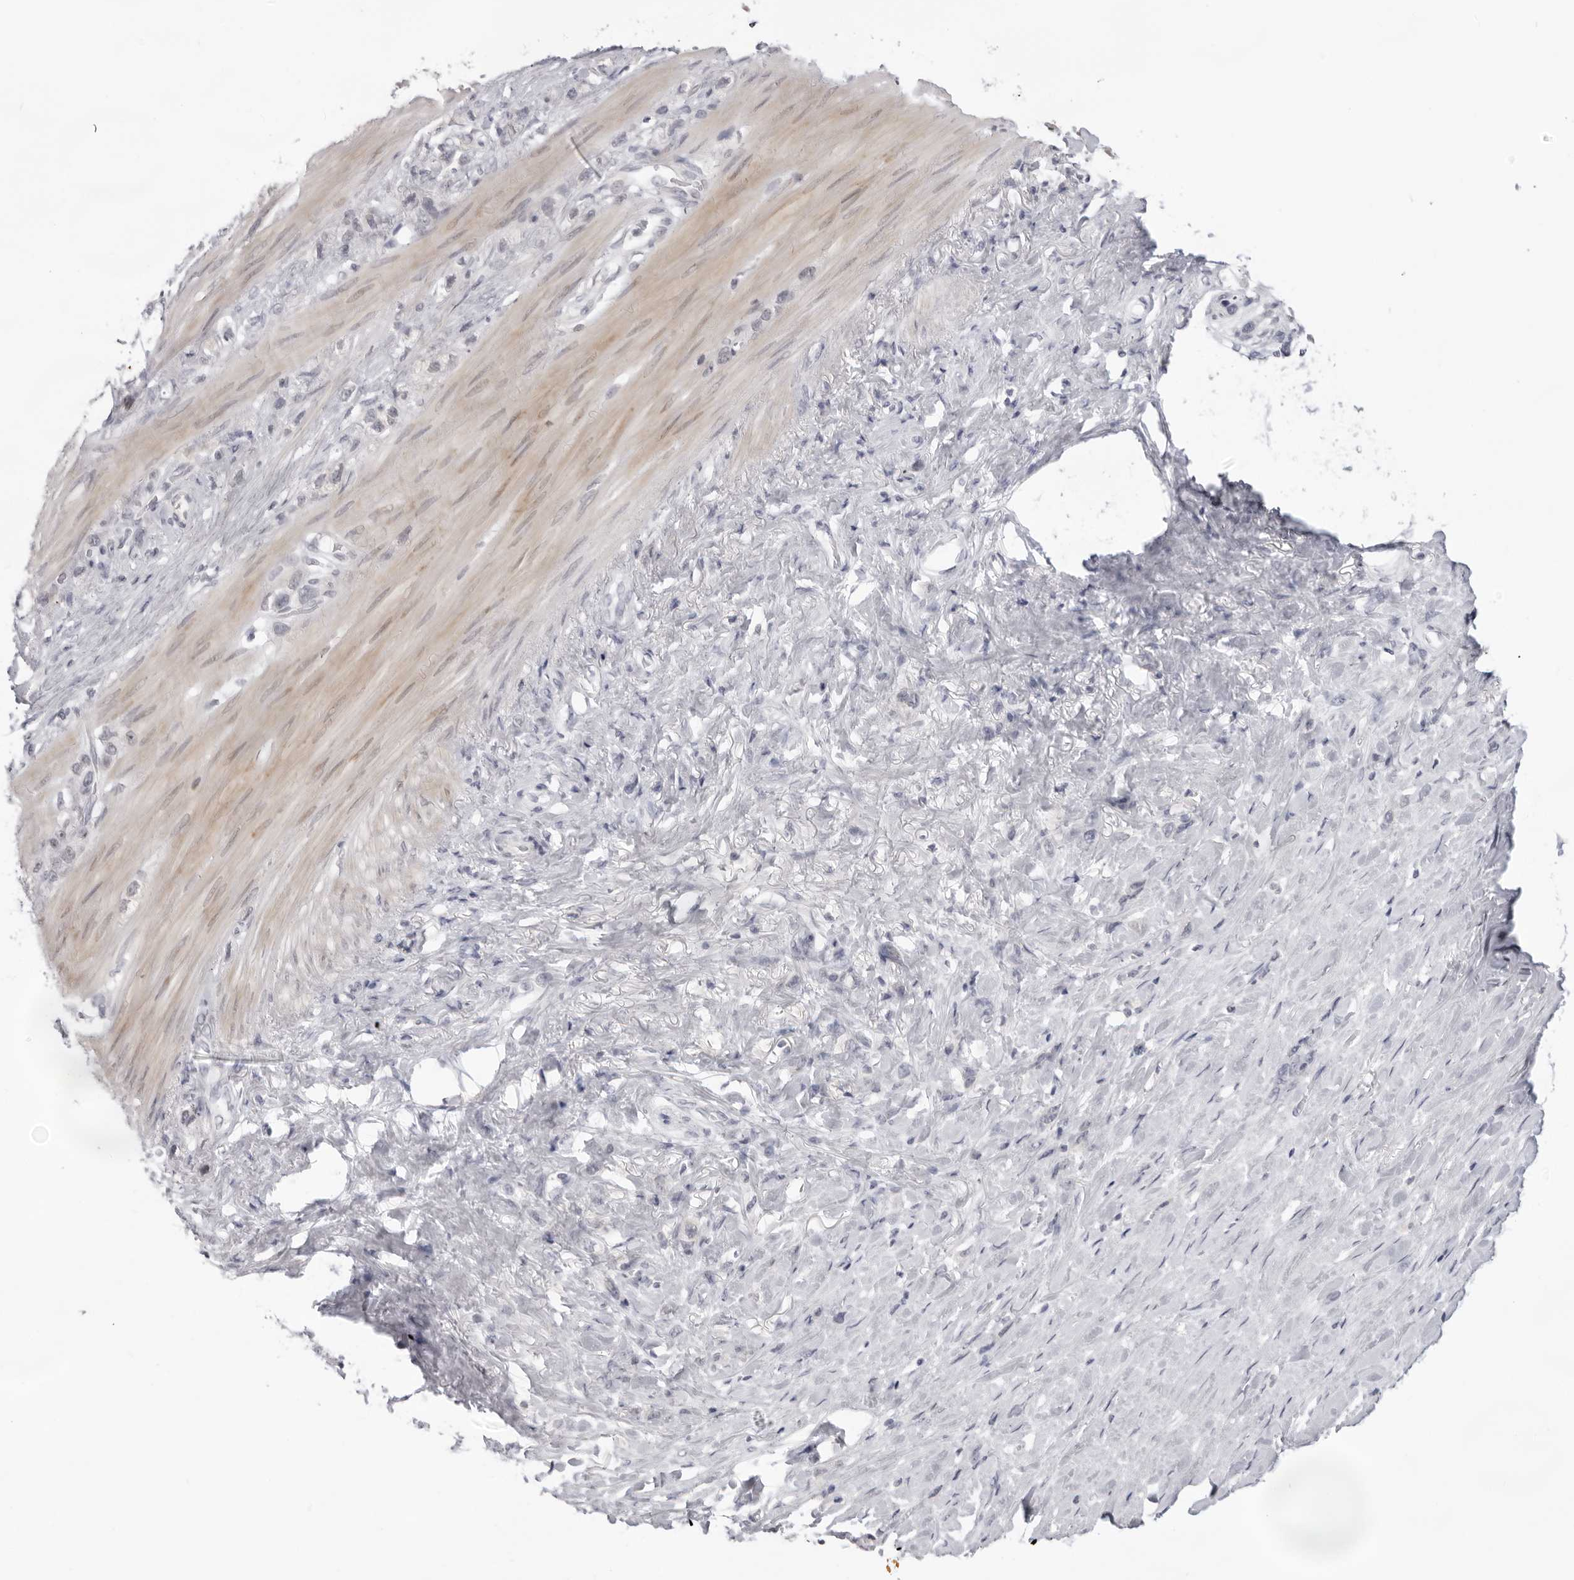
{"staining": {"intensity": "negative", "quantity": "none", "location": "none"}, "tissue": "stomach cancer", "cell_type": "Tumor cells", "image_type": "cancer", "snomed": [{"axis": "morphology", "description": "Normal tissue, NOS"}, {"axis": "morphology", "description": "Adenocarcinoma, NOS"}, {"axis": "morphology", "description": "Adenocarcinoma, High grade"}, {"axis": "topography", "description": "Stomach, upper"}, {"axis": "topography", "description": "Stomach"}], "caption": "IHC of stomach cancer shows no expression in tumor cells. The staining was performed using DAB (3,3'-diaminobenzidine) to visualize the protein expression in brown, while the nuclei were stained in blue with hematoxylin (Magnification: 20x).", "gene": "ACP6", "patient": {"sex": "female", "age": 65}}